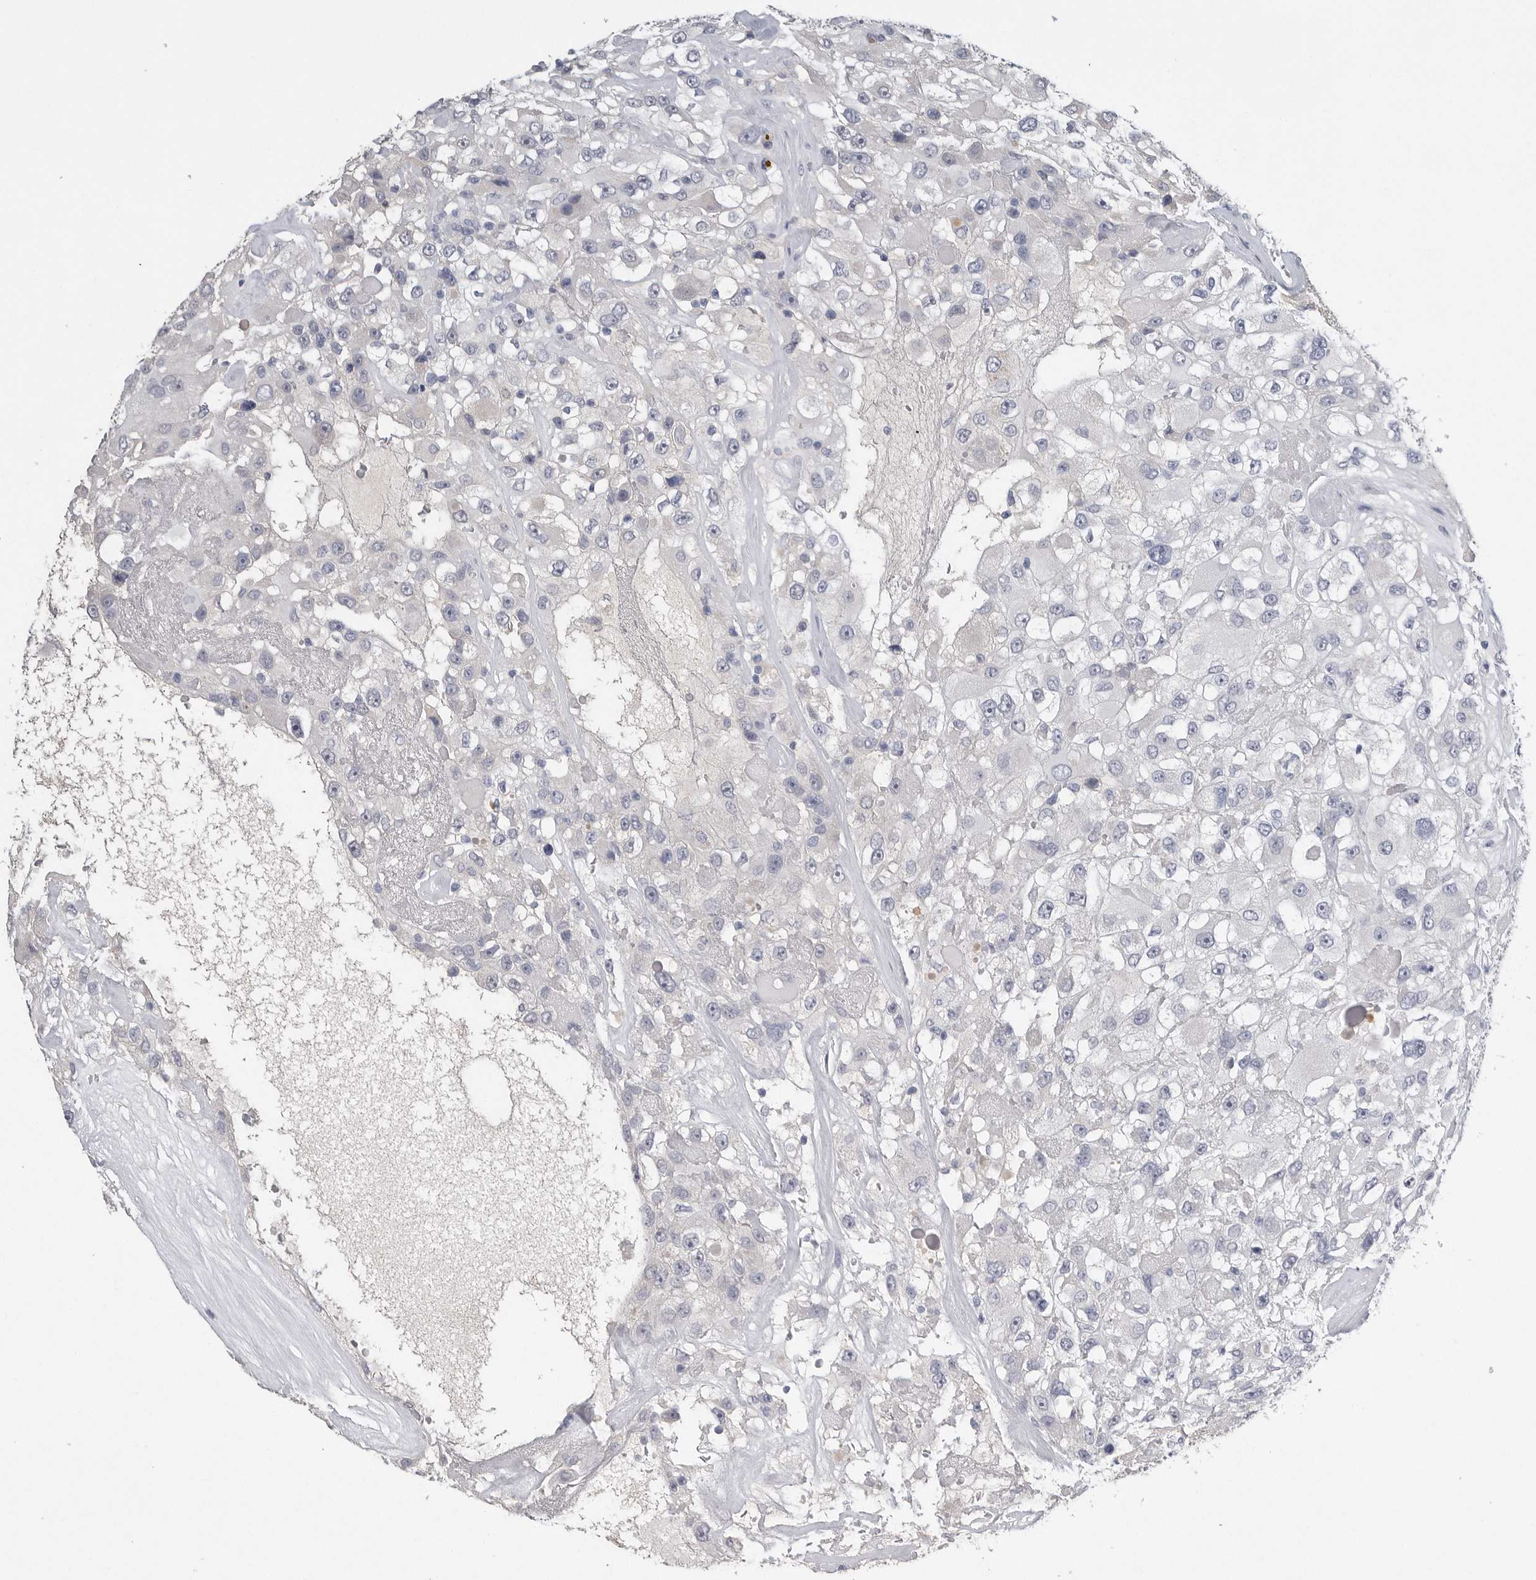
{"staining": {"intensity": "negative", "quantity": "none", "location": "none"}, "tissue": "renal cancer", "cell_type": "Tumor cells", "image_type": "cancer", "snomed": [{"axis": "morphology", "description": "Adenocarcinoma, NOS"}, {"axis": "topography", "description": "Kidney"}], "caption": "This is an immunohistochemistry (IHC) image of human adenocarcinoma (renal). There is no positivity in tumor cells.", "gene": "FABP6", "patient": {"sex": "female", "age": 52}}